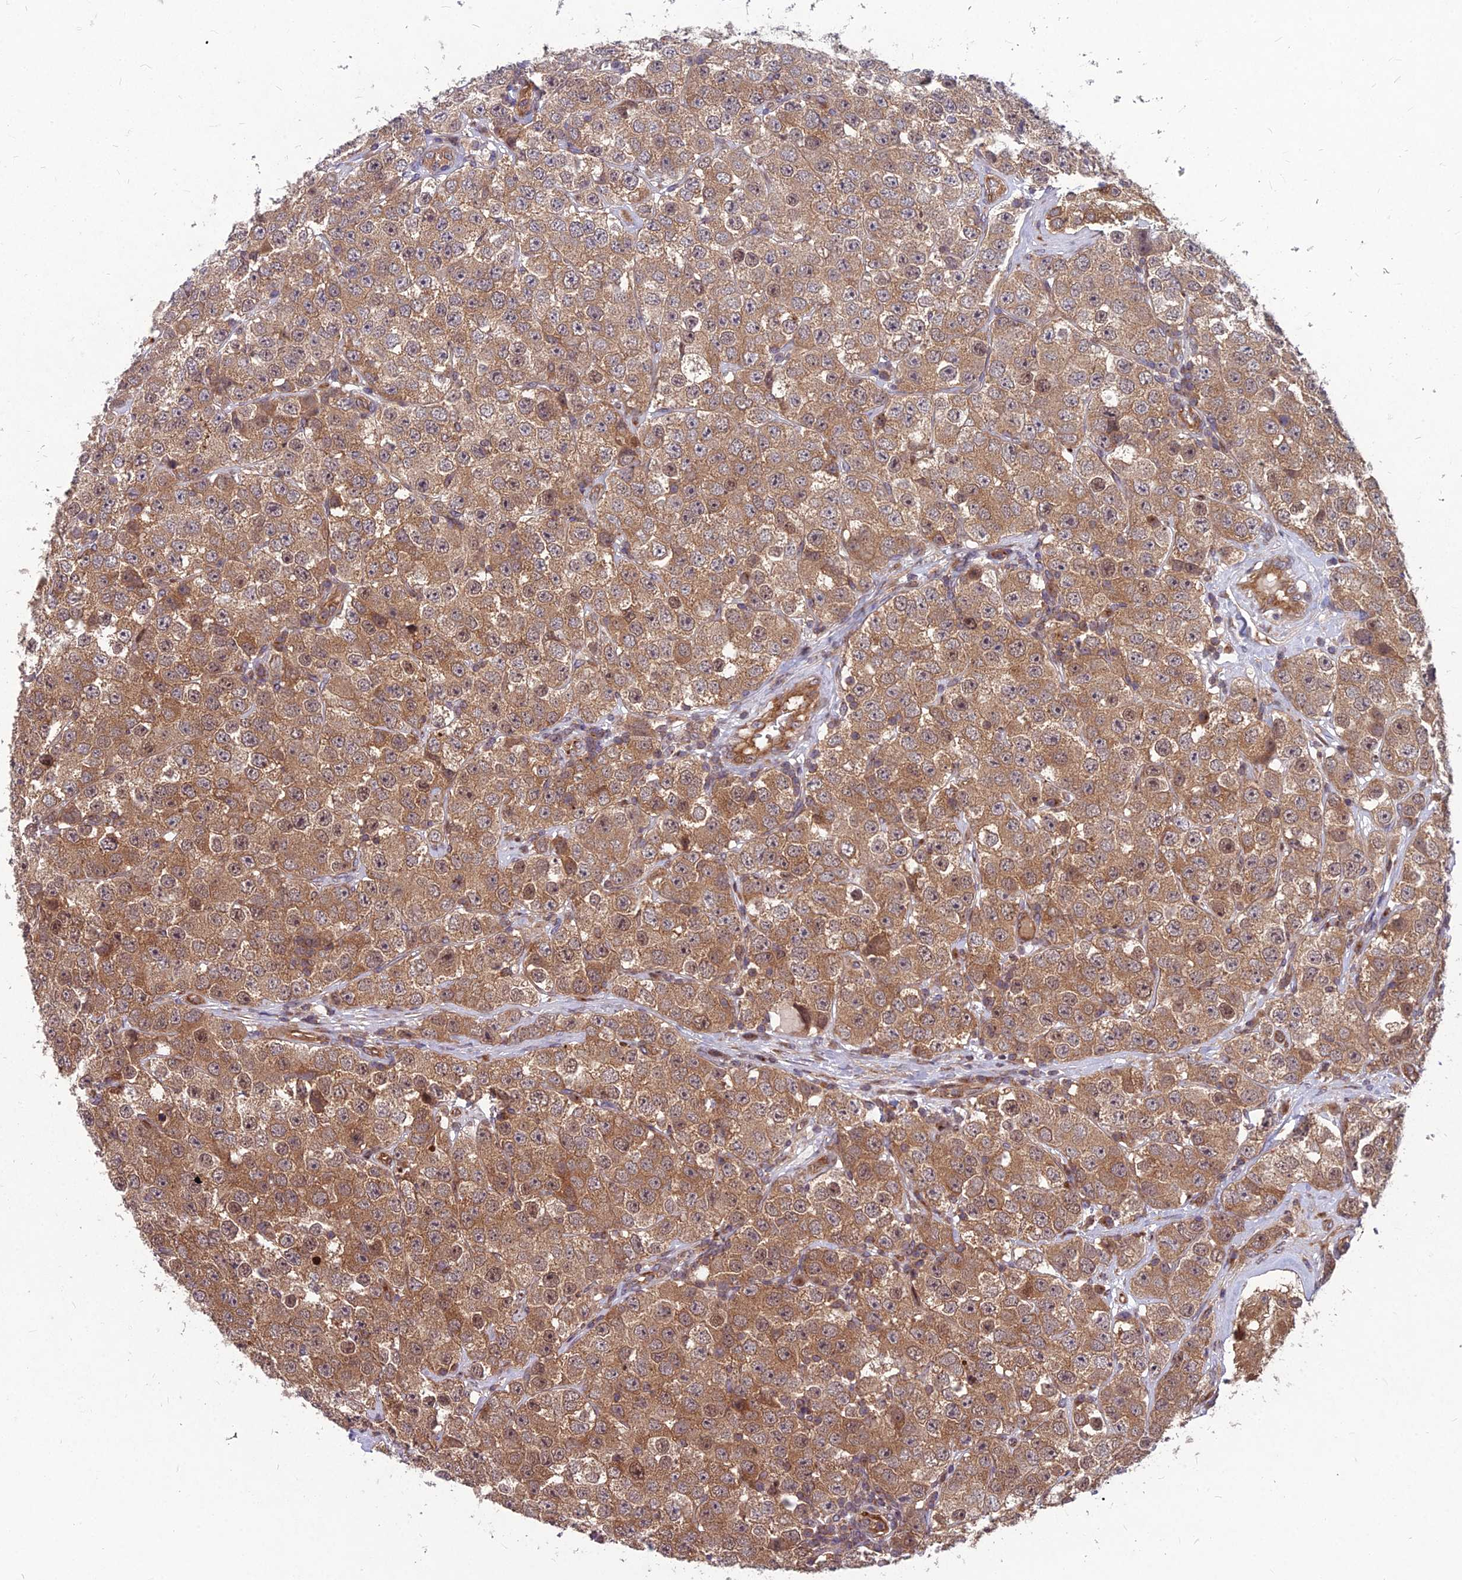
{"staining": {"intensity": "moderate", "quantity": ">75%", "location": "cytoplasmic/membranous"}, "tissue": "testis cancer", "cell_type": "Tumor cells", "image_type": "cancer", "snomed": [{"axis": "morphology", "description": "Seminoma, NOS"}, {"axis": "topography", "description": "Testis"}], "caption": "Protein analysis of testis cancer tissue displays moderate cytoplasmic/membranous staining in about >75% of tumor cells. (brown staining indicates protein expression, while blue staining denotes nuclei).", "gene": "MFSD8", "patient": {"sex": "male", "age": 28}}